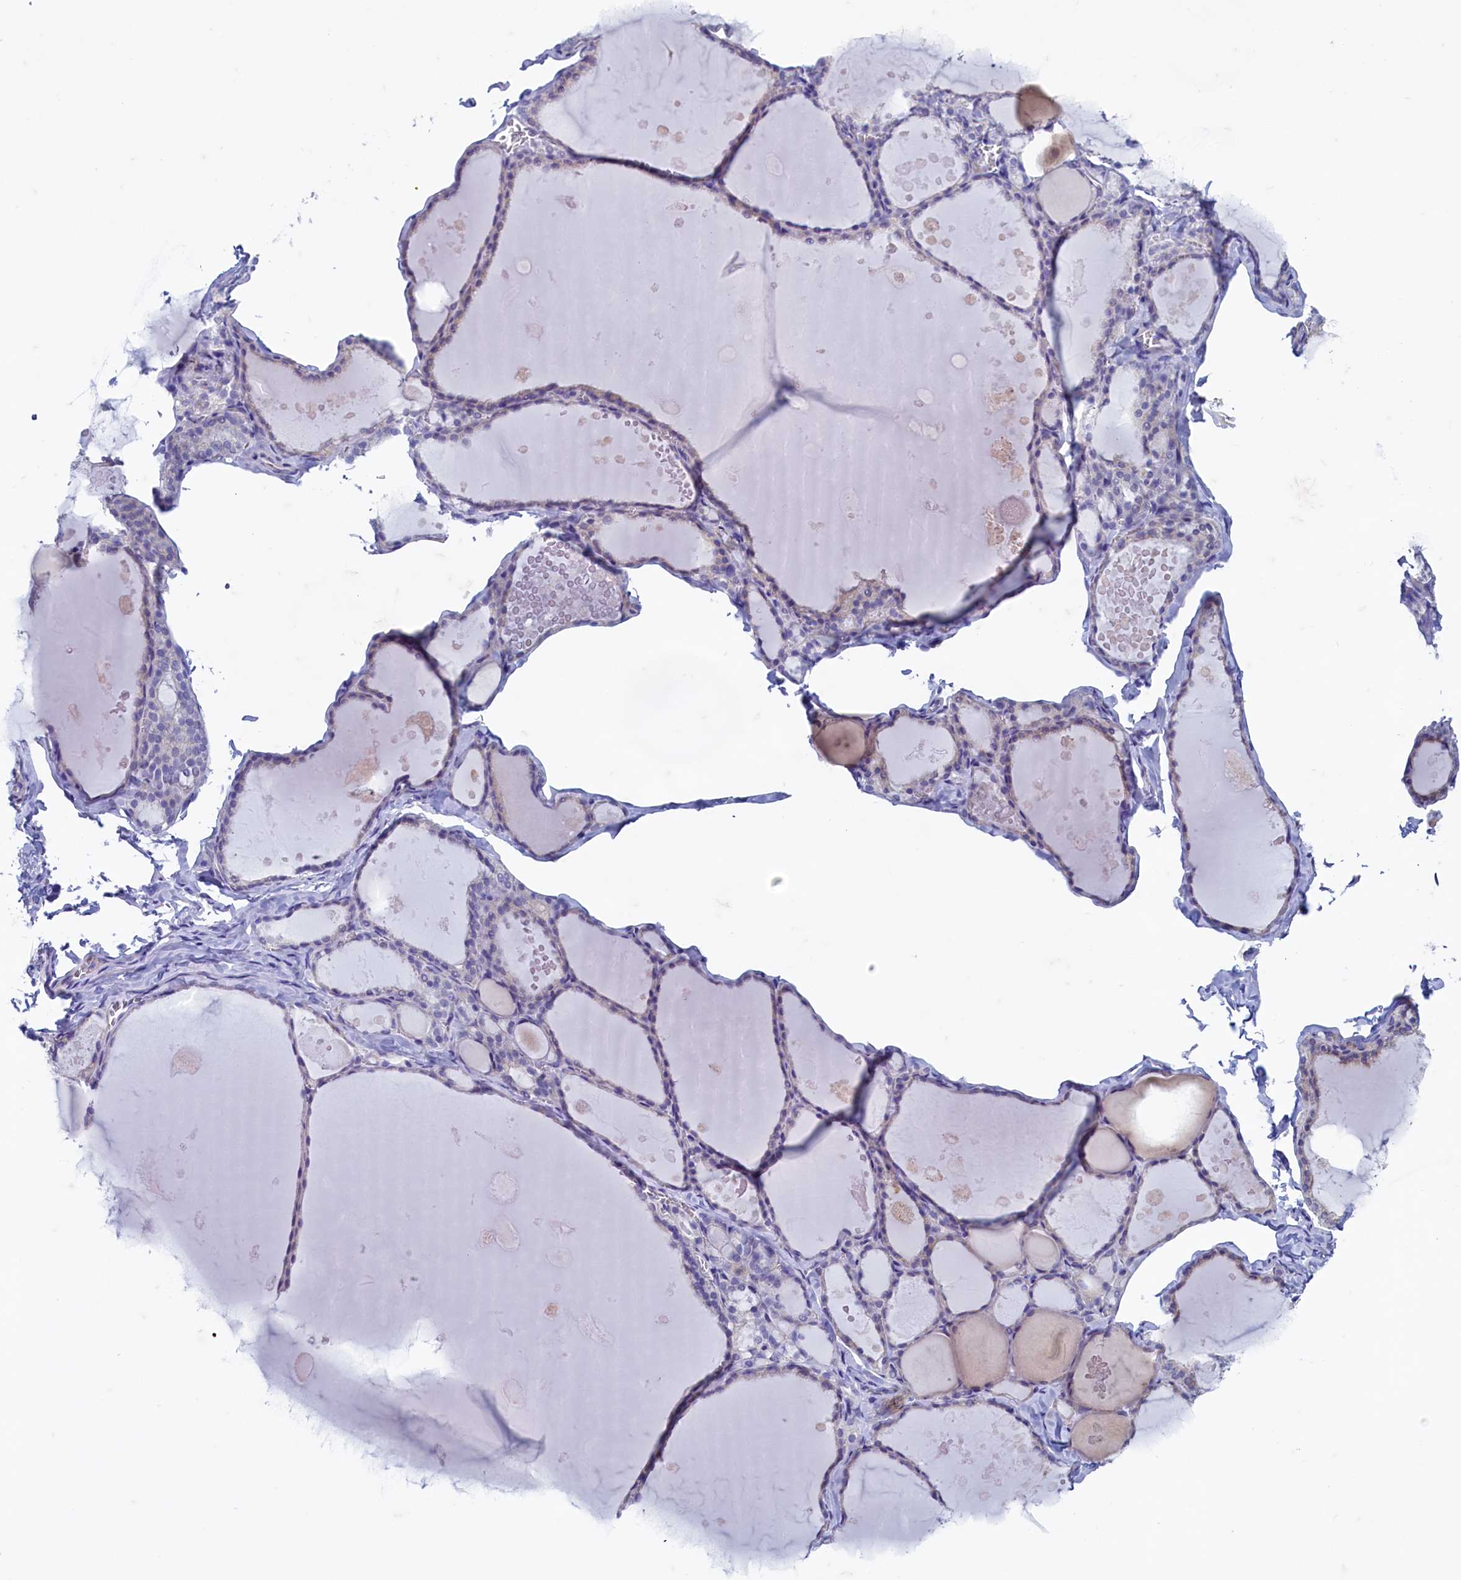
{"staining": {"intensity": "weak", "quantity": "<25%", "location": "cytoplasmic/membranous"}, "tissue": "thyroid gland", "cell_type": "Glandular cells", "image_type": "normal", "snomed": [{"axis": "morphology", "description": "Normal tissue, NOS"}, {"axis": "topography", "description": "Thyroid gland"}], "caption": "DAB immunohistochemical staining of unremarkable thyroid gland reveals no significant staining in glandular cells. The staining was performed using DAB (3,3'-diaminobenzidine) to visualize the protein expression in brown, while the nuclei were stained in blue with hematoxylin (Magnification: 20x).", "gene": "MAP1LC3A", "patient": {"sex": "male", "age": 56}}